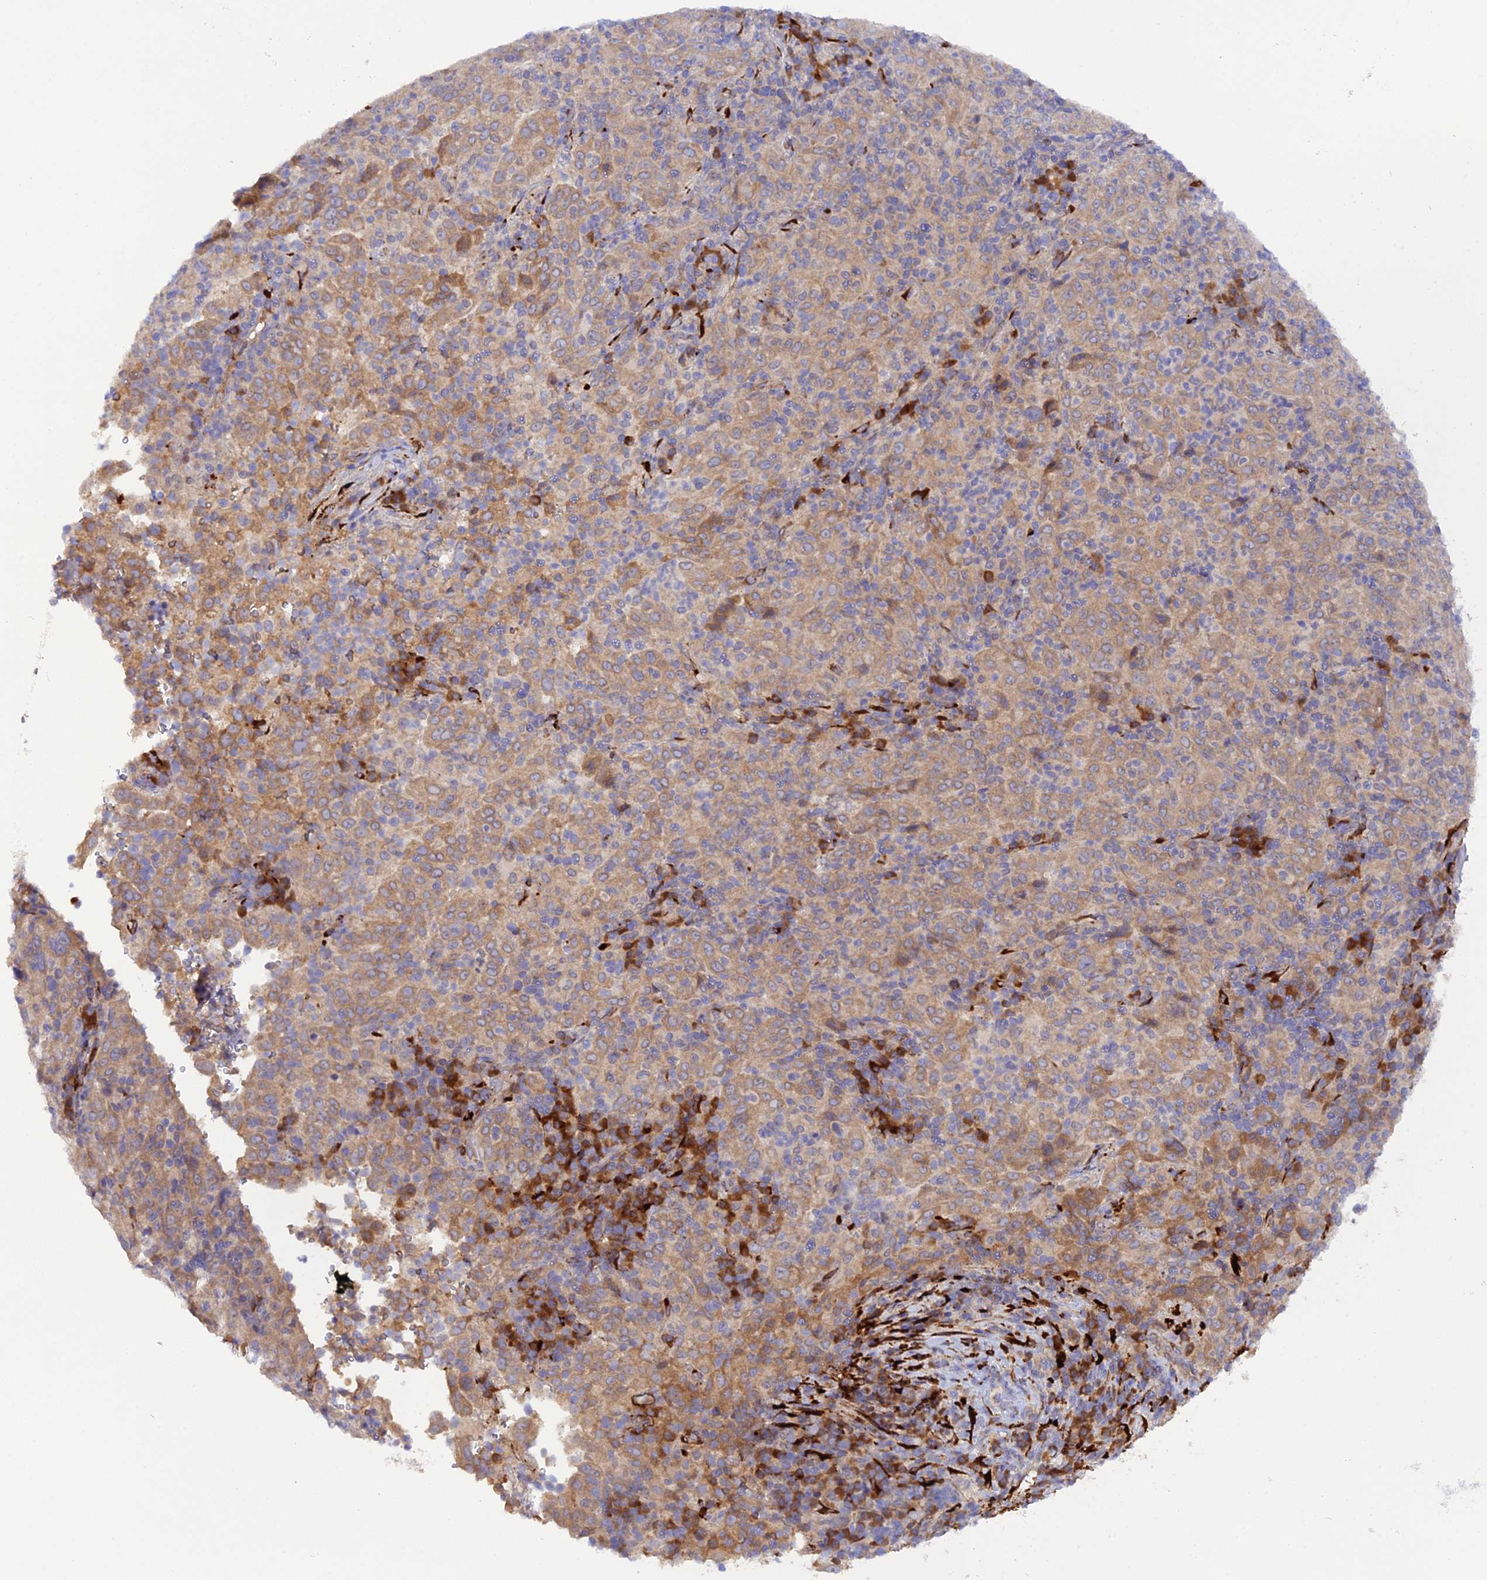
{"staining": {"intensity": "moderate", "quantity": "25%-75%", "location": "cytoplasmic/membranous"}, "tissue": "pancreatic cancer", "cell_type": "Tumor cells", "image_type": "cancer", "snomed": [{"axis": "morphology", "description": "Adenocarcinoma, NOS"}, {"axis": "topography", "description": "Pancreas"}], "caption": "IHC photomicrograph of pancreatic adenocarcinoma stained for a protein (brown), which displays medium levels of moderate cytoplasmic/membranous expression in approximately 25%-75% of tumor cells.", "gene": "P3H3", "patient": {"sex": "male", "age": 63}}